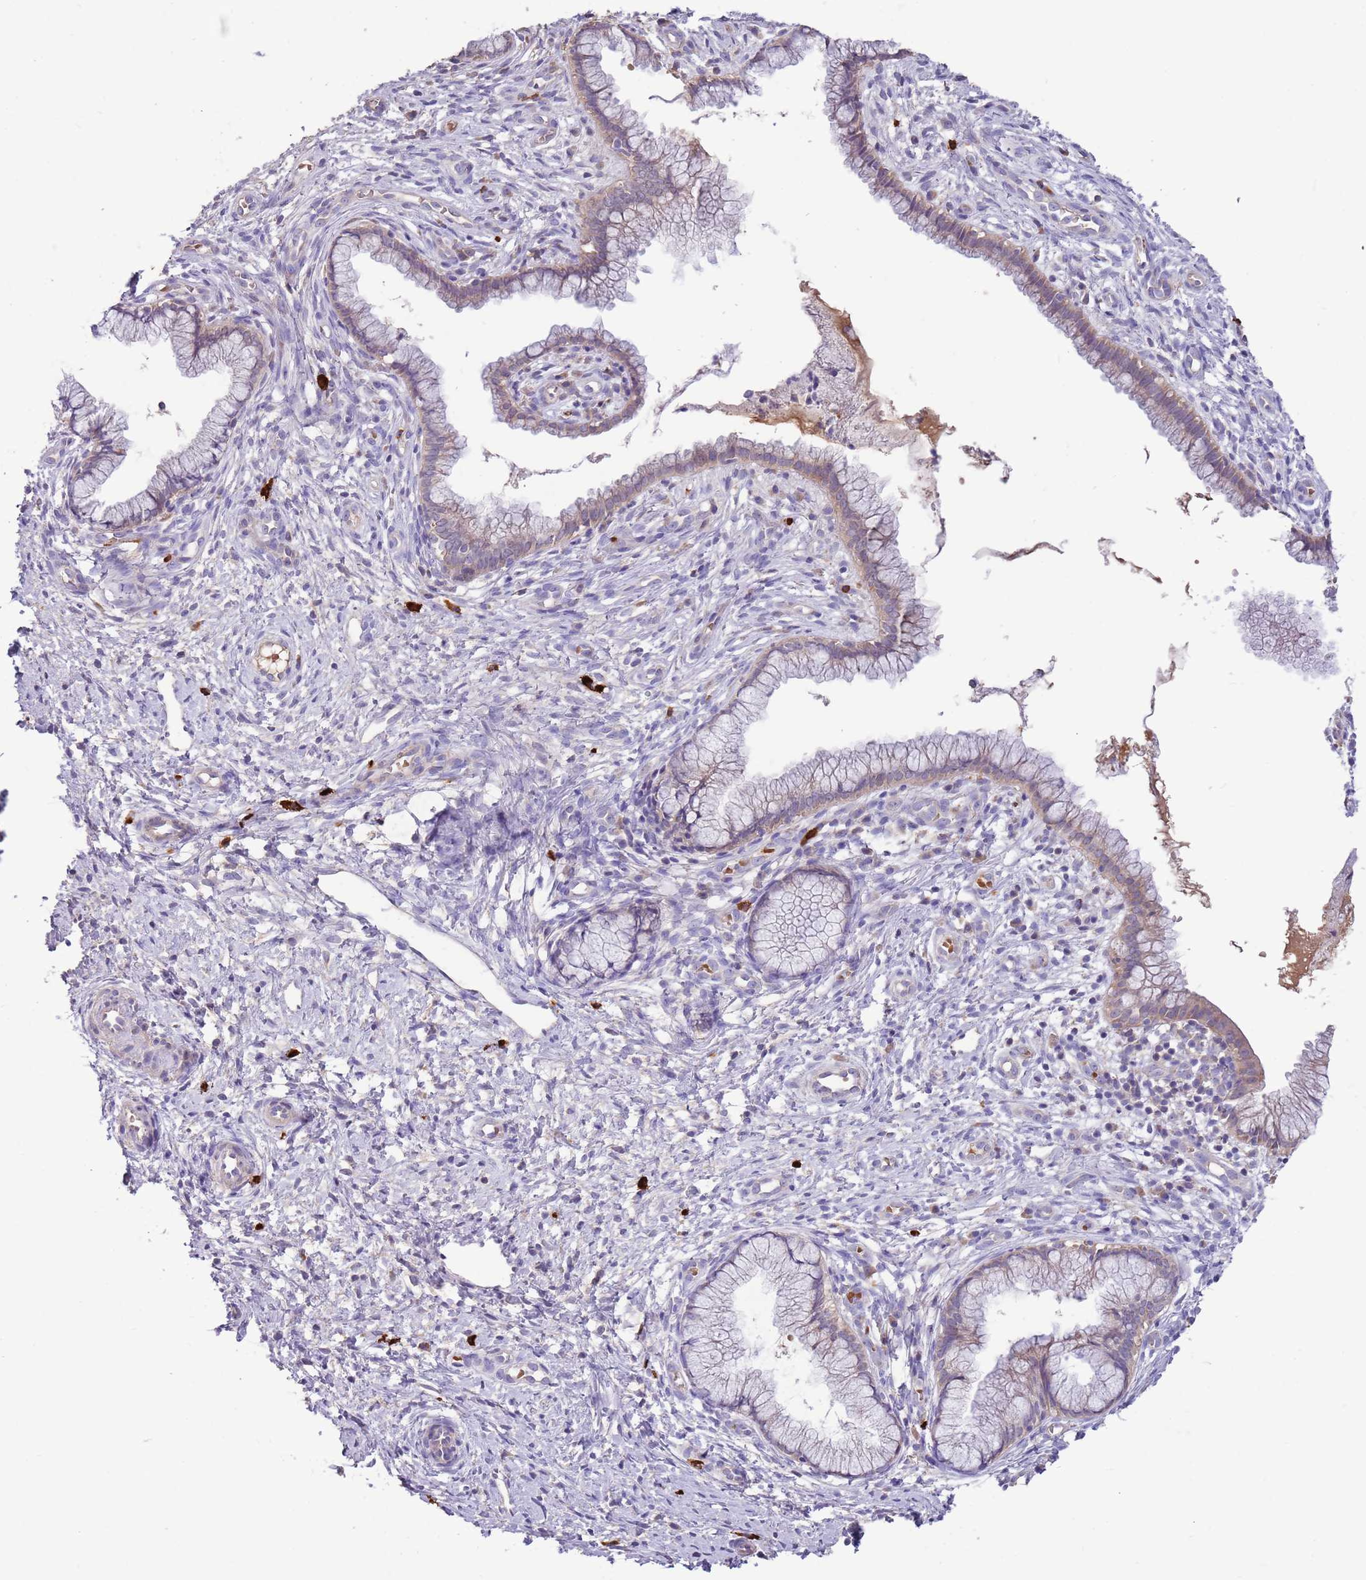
{"staining": {"intensity": "moderate", "quantity": "25%-75%", "location": "cytoplasmic/membranous"}, "tissue": "cervix", "cell_type": "Glandular cells", "image_type": "normal", "snomed": [{"axis": "morphology", "description": "Normal tissue, NOS"}, {"axis": "topography", "description": "Cervix"}], "caption": "An image showing moderate cytoplasmic/membranous positivity in approximately 25%-75% of glandular cells in benign cervix, as visualized by brown immunohistochemical staining.", "gene": "TRMO", "patient": {"sex": "female", "age": 36}}